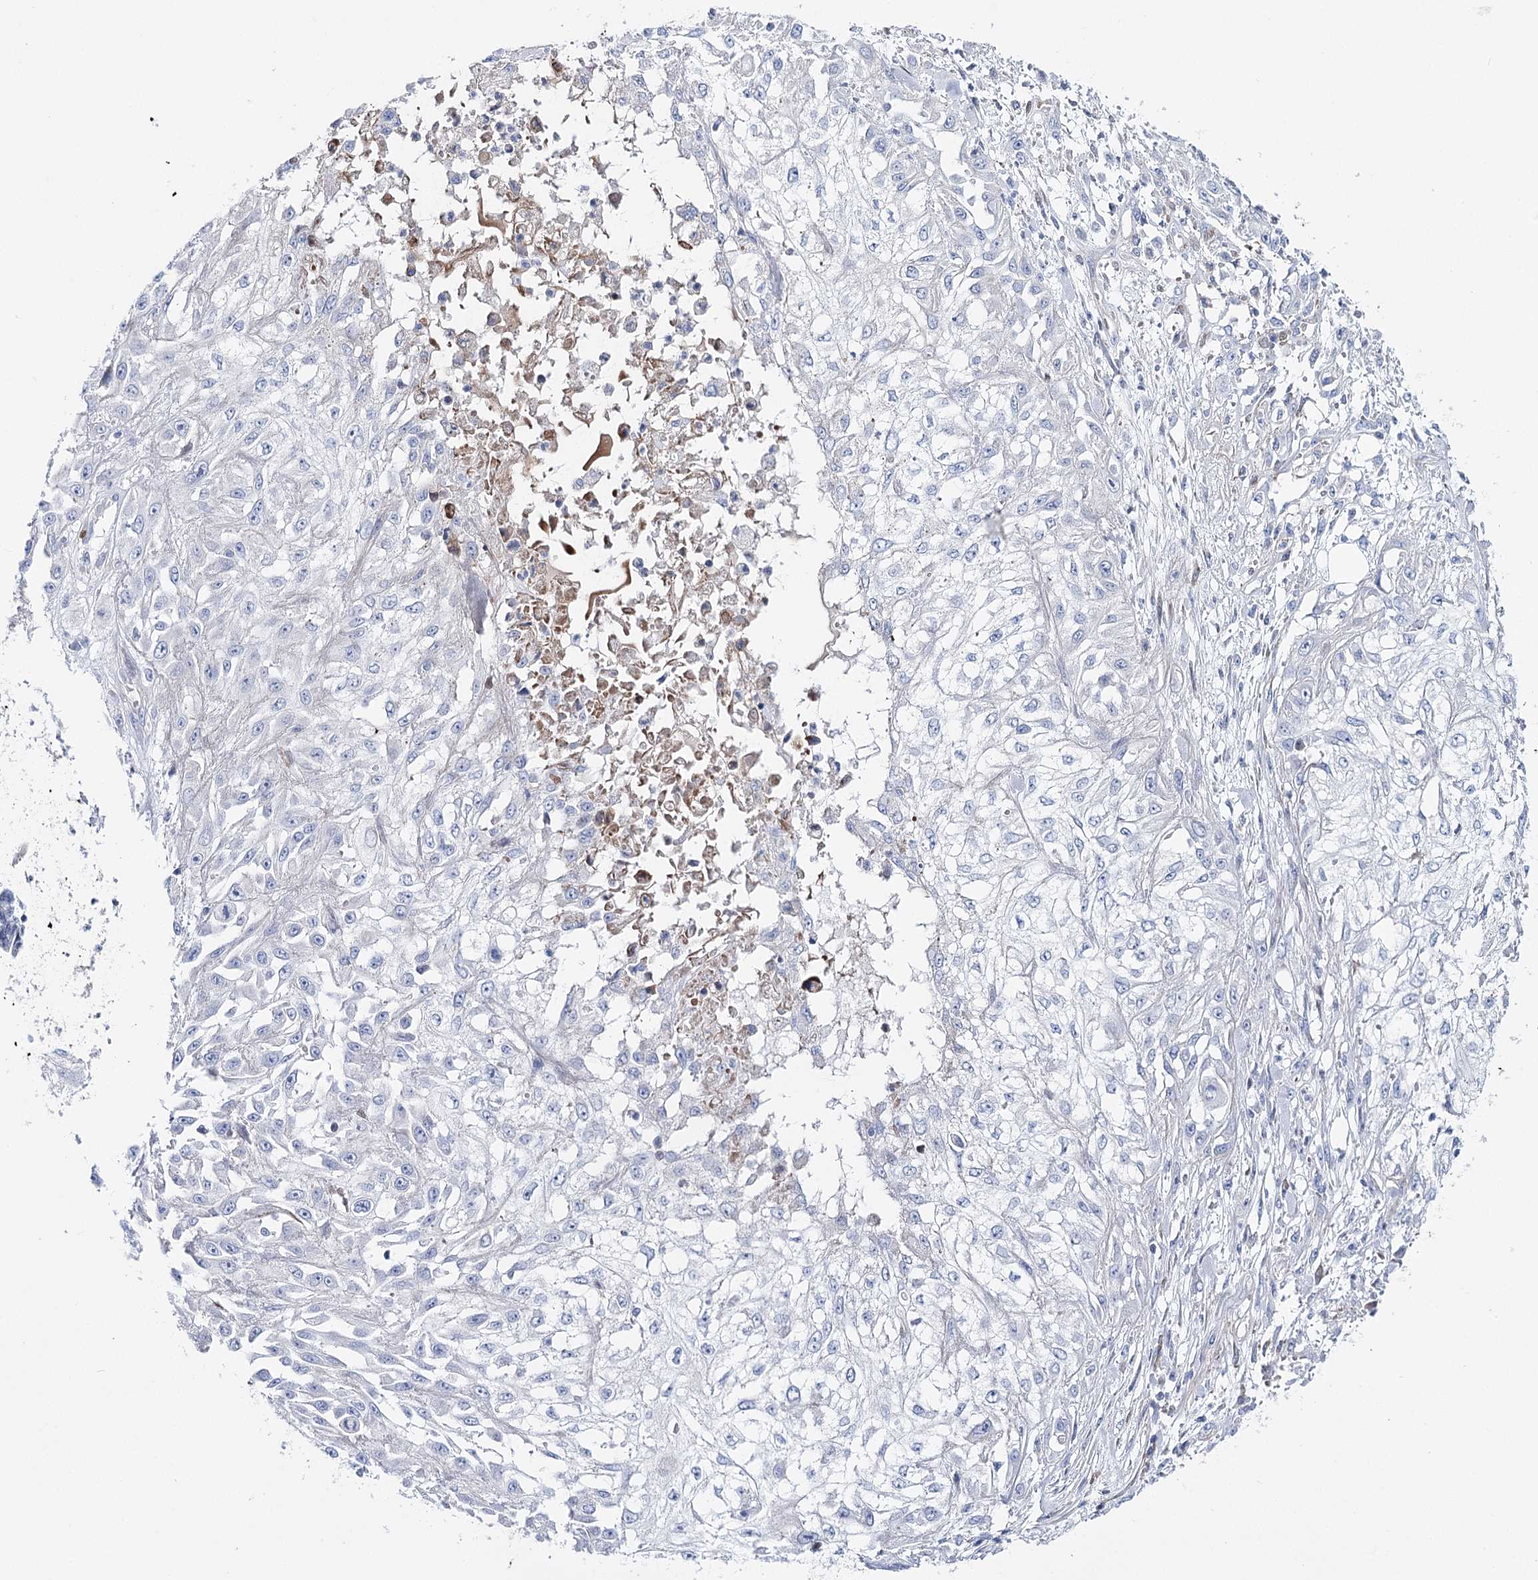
{"staining": {"intensity": "negative", "quantity": "none", "location": "none"}, "tissue": "skin cancer", "cell_type": "Tumor cells", "image_type": "cancer", "snomed": [{"axis": "morphology", "description": "Squamous cell carcinoma, NOS"}, {"axis": "morphology", "description": "Squamous cell carcinoma, metastatic, NOS"}, {"axis": "topography", "description": "Skin"}, {"axis": "topography", "description": "Lymph node"}], "caption": "Immunohistochemistry (IHC) of human skin cancer reveals no expression in tumor cells.", "gene": "ANKRD23", "patient": {"sex": "male", "age": 75}}